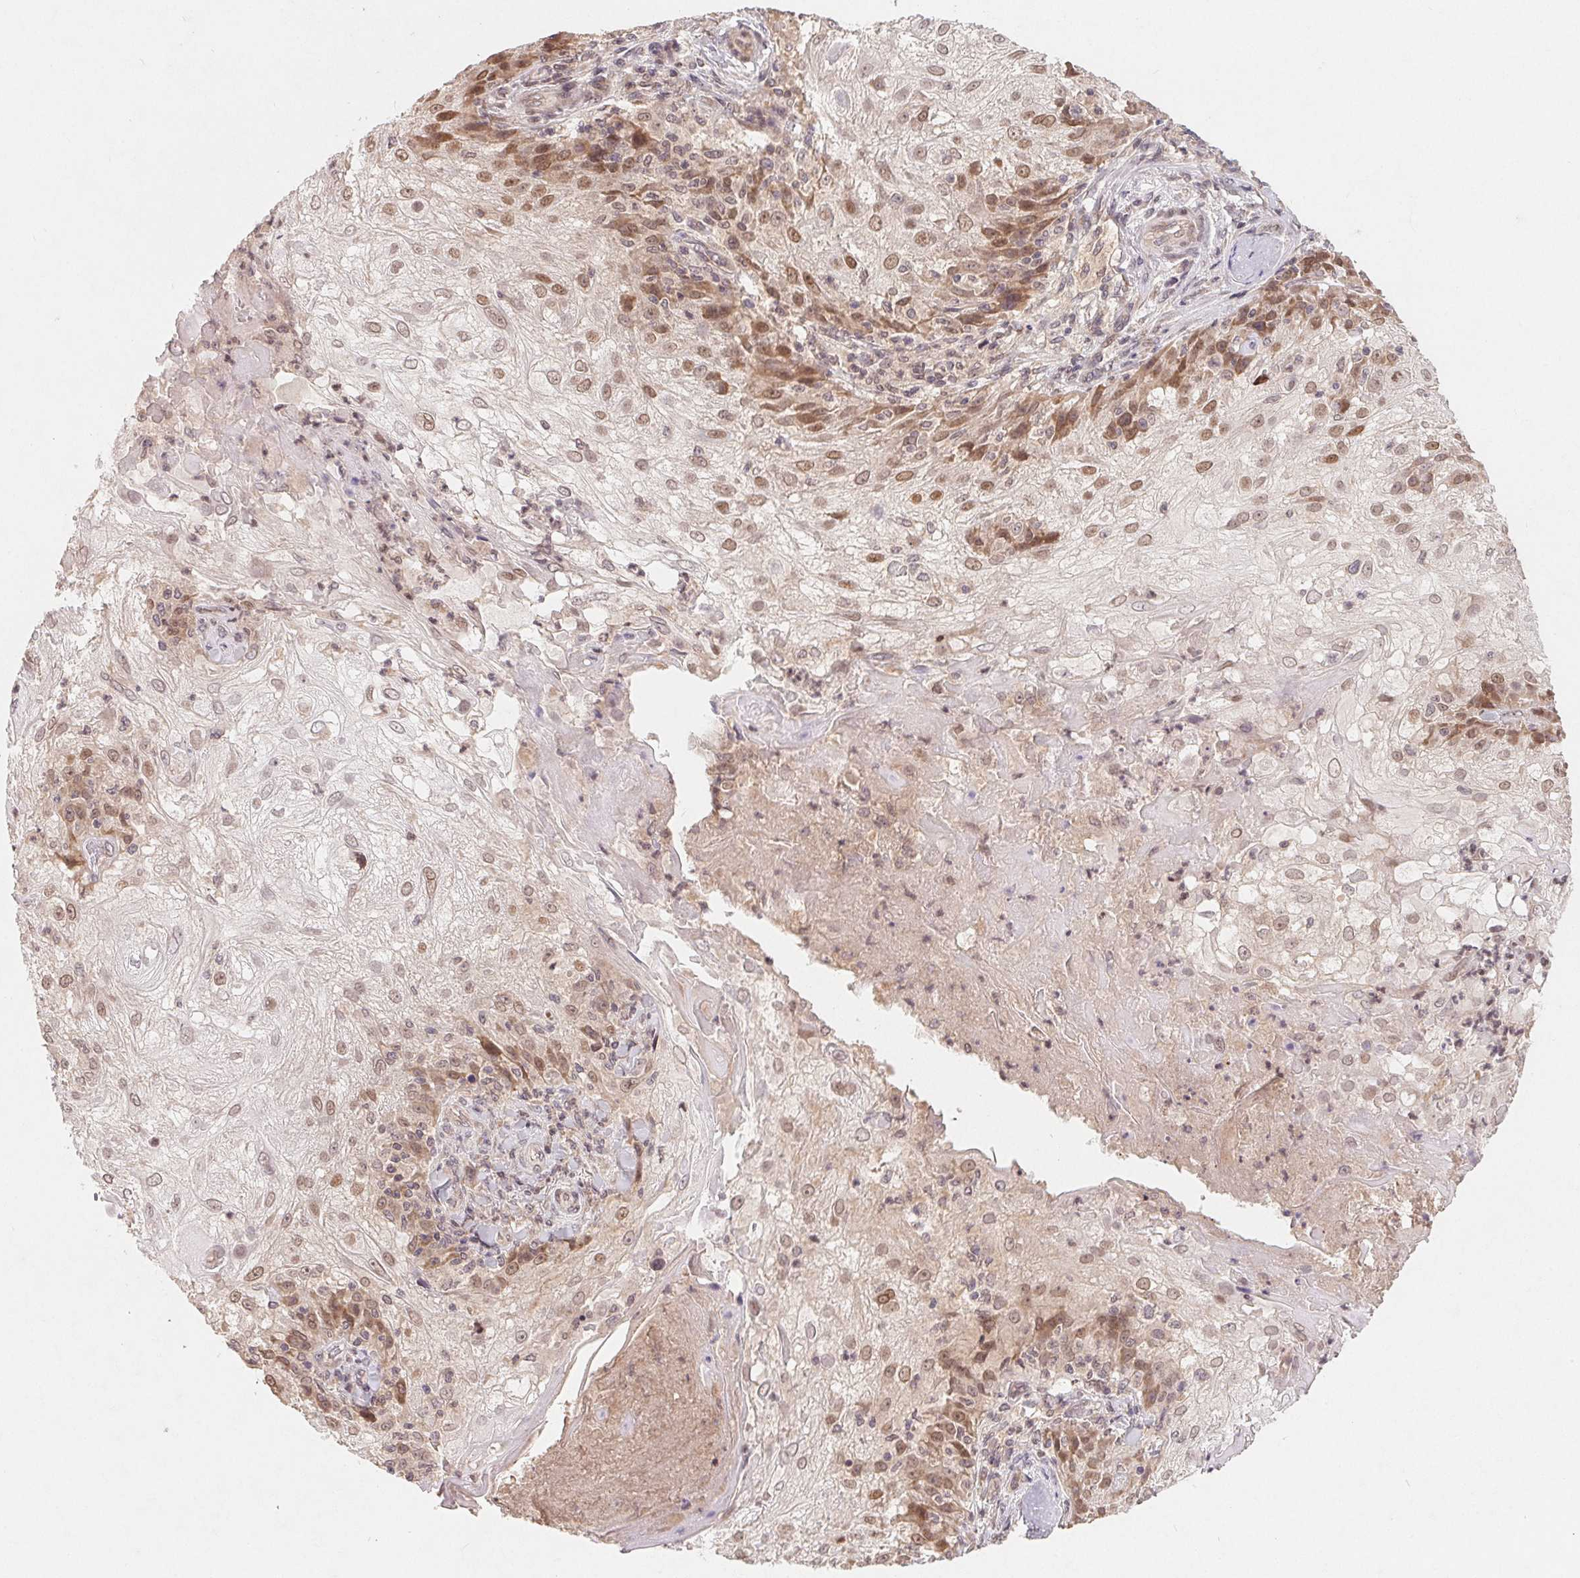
{"staining": {"intensity": "moderate", "quantity": "<25%", "location": "nuclear"}, "tissue": "skin cancer", "cell_type": "Tumor cells", "image_type": "cancer", "snomed": [{"axis": "morphology", "description": "Normal tissue, NOS"}, {"axis": "morphology", "description": "Squamous cell carcinoma, NOS"}, {"axis": "topography", "description": "Skin"}], "caption": "The immunohistochemical stain highlights moderate nuclear staining in tumor cells of skin cancer tissue. The staining was performed using DAB to visualize the protein expression in brown, while the nuclei were stained in blue with hematoxylin (Magnification: 20x).", "gene": "HMGN3", "patient": {"sex": "female", "age": 83}}